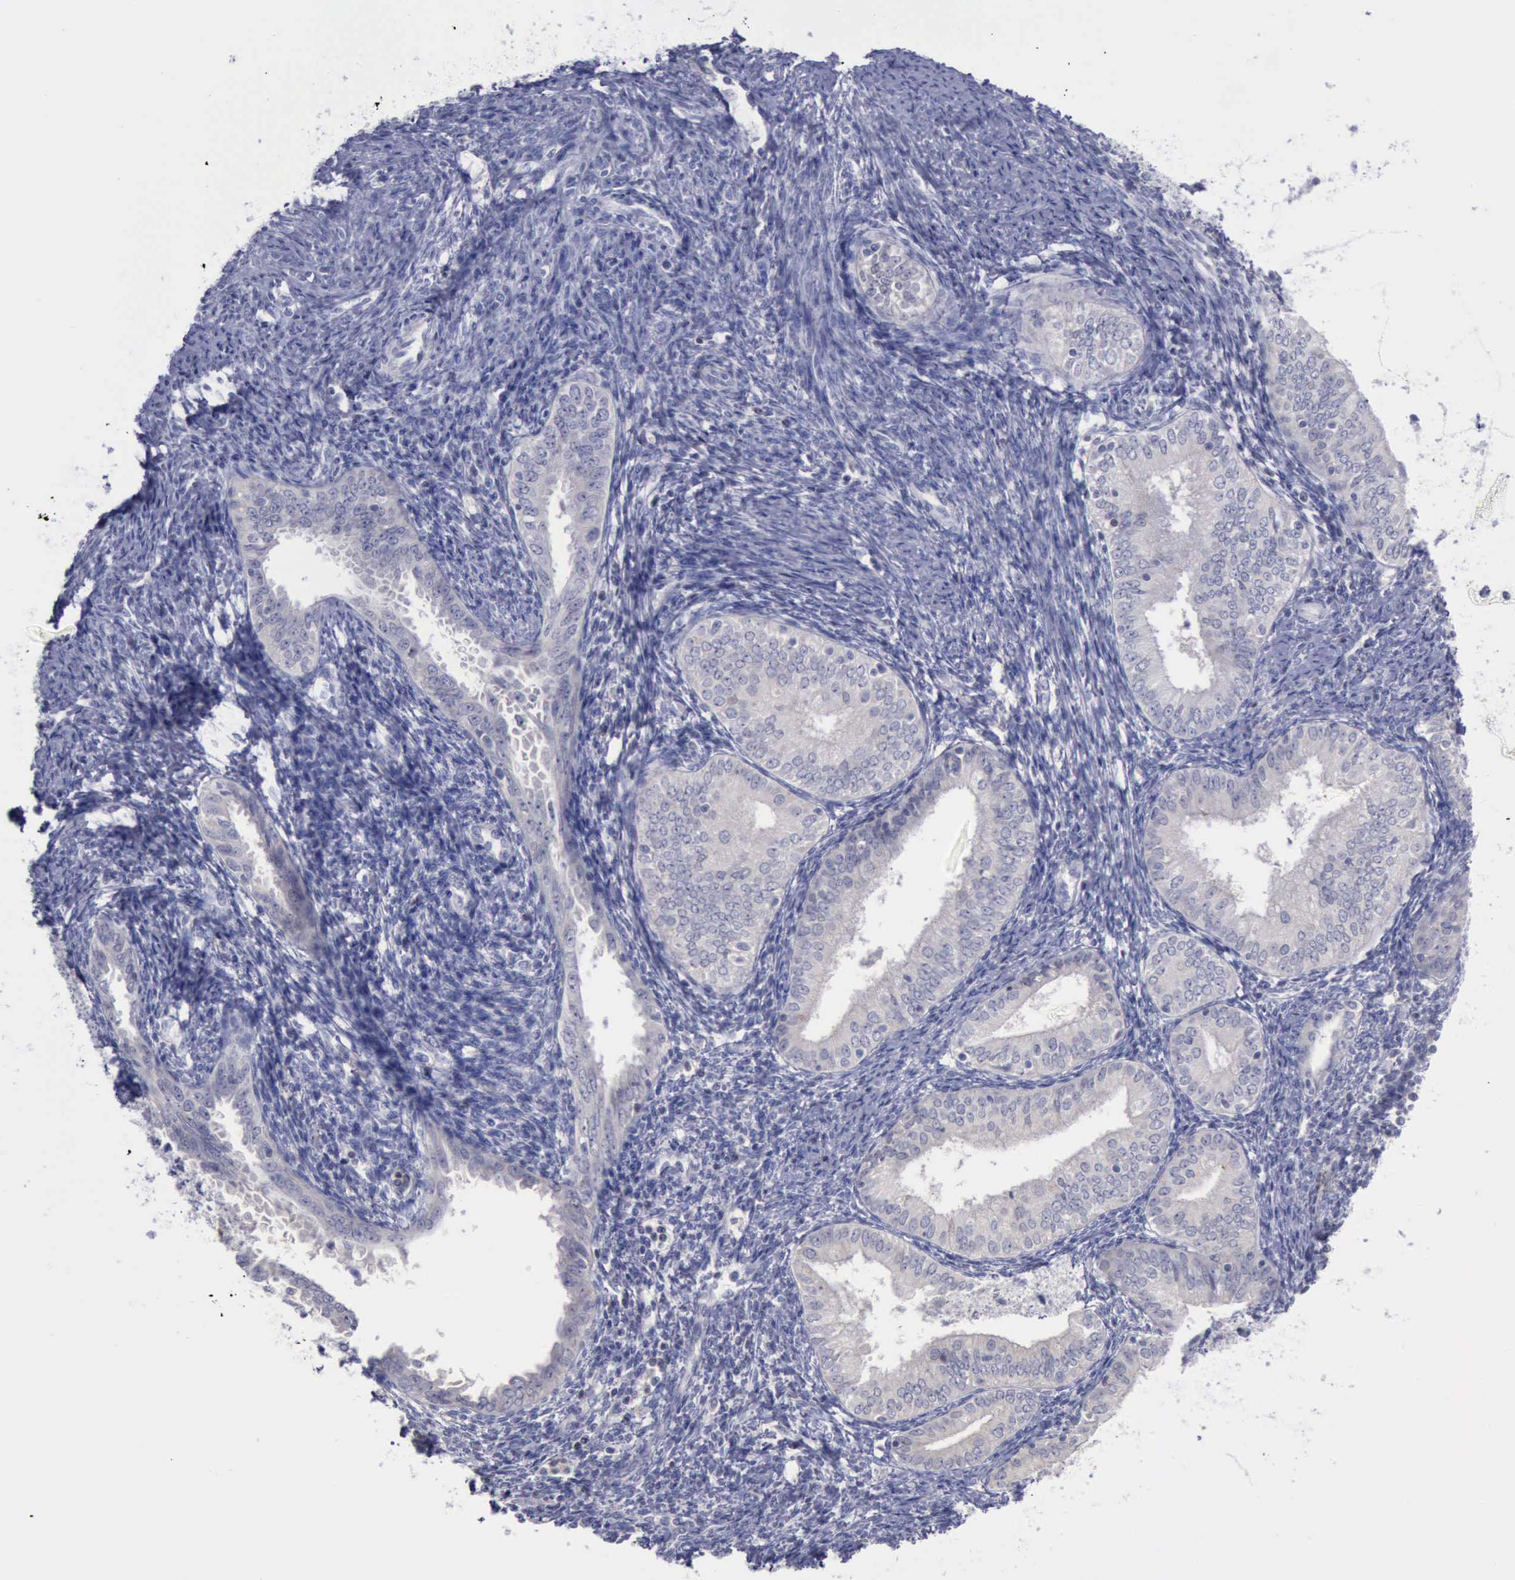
{"staining": {"intensity": "negative", "quantity": "none", "location": "none"}, "tissue": "endometrial cancer", "cell_type": "Tumor cells", "image_type": "cancer", "snomed": [{"axis": "morphology", "description": "Adenocarcinoma, NOS"}, {"axis": "topography", "description": "Endometrium"}], "caption": "Immunohistochemistry (IHC) photomicrograph of human endometrial adenocarcinoma stained for a protein (brown), which shows no positivity in tumor cells.", "gene": "SATB2", "patient": {"sex": "female", "age": 55}}